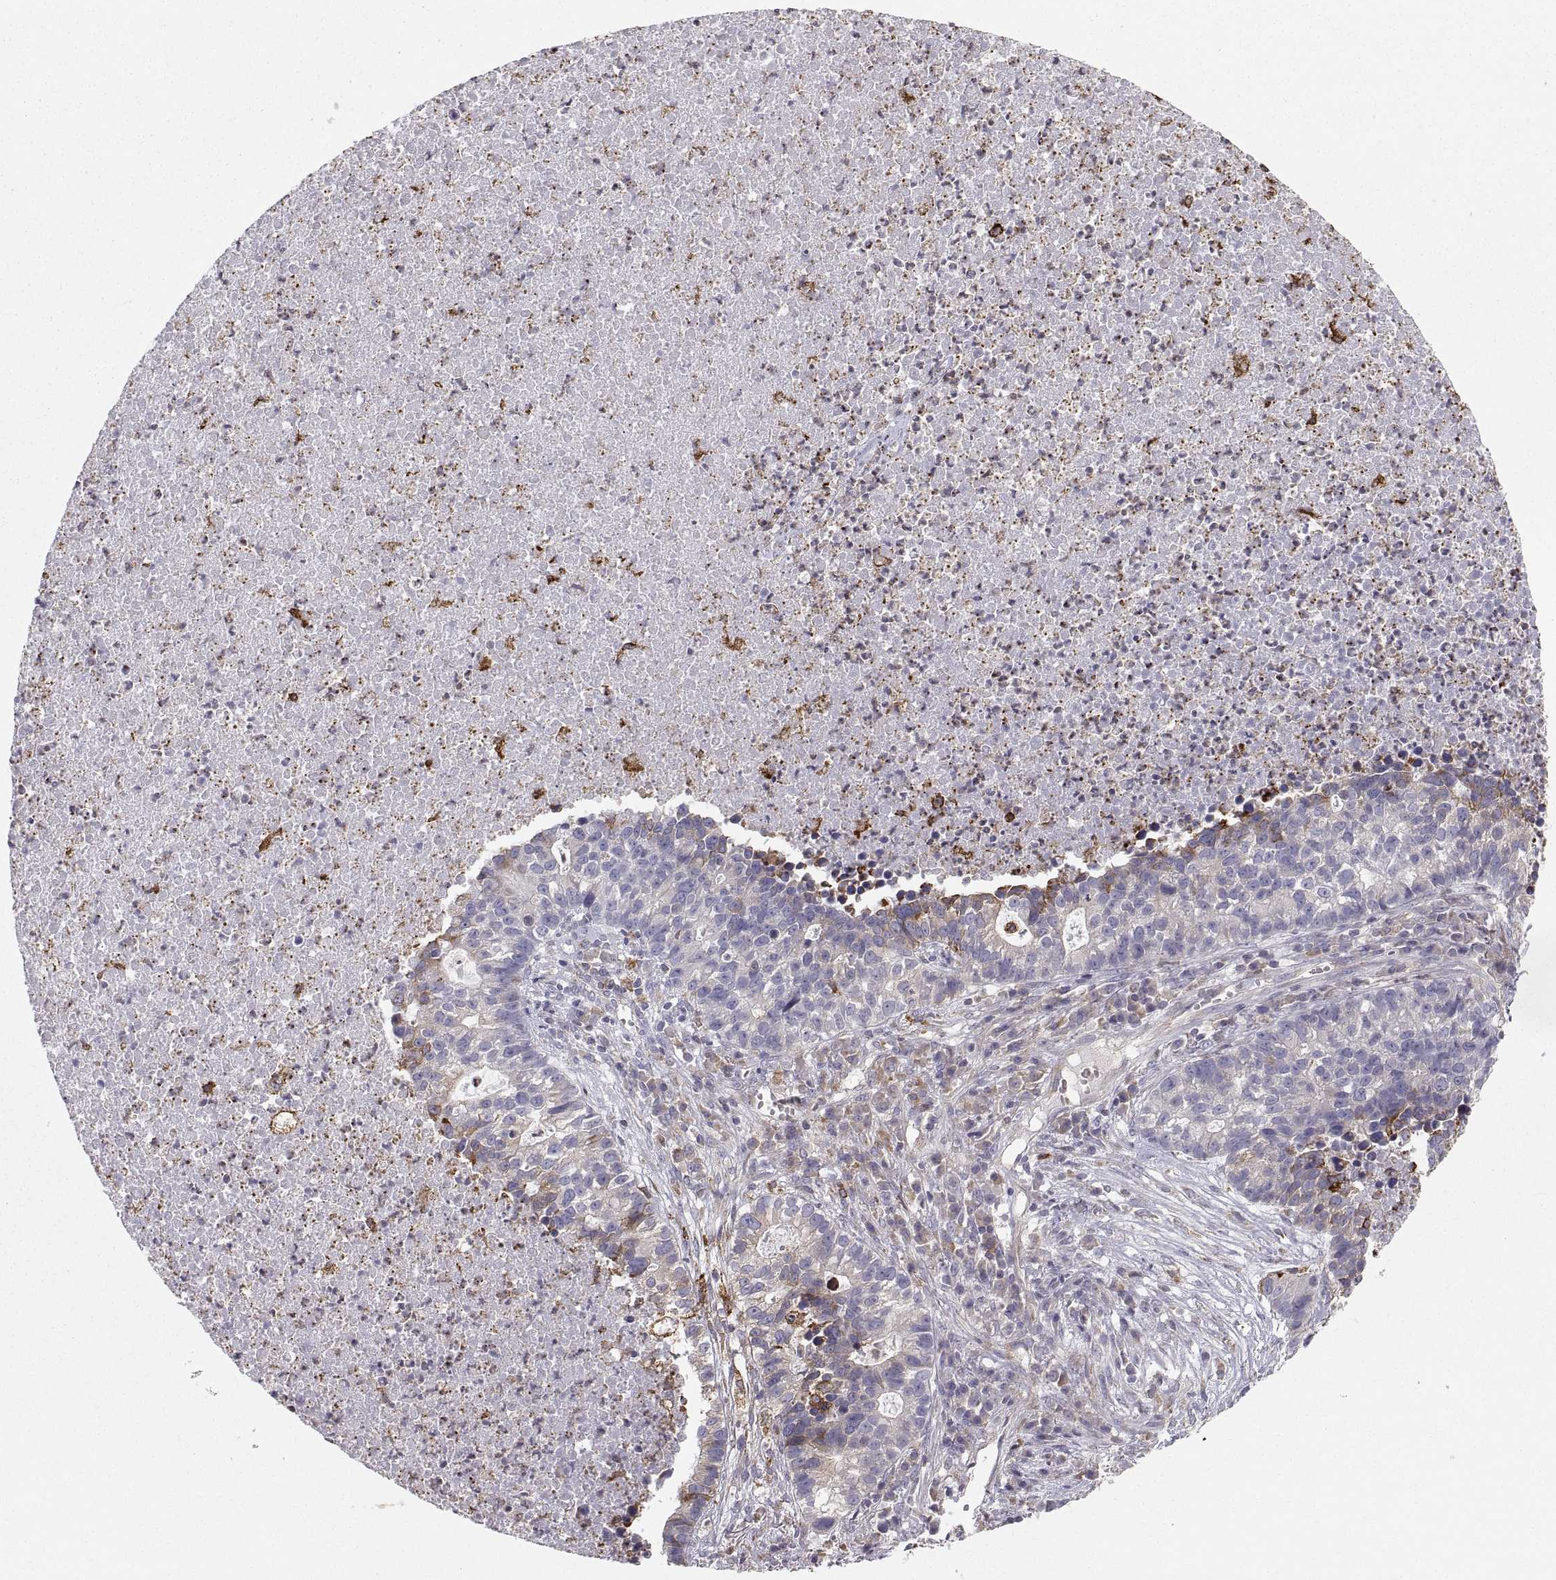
{"staining": {"intensity": "weak", "quantity": "<25%", "location": "cytoplasmic/membranous"}, "tissue": "lung cancer", "cell_type": "Tumor cells", "image_type": "cancer", "snomed": [{"axis": "morphology", "description": "Adenocarcinoma, NOS"}, {"axis": "topography", "description": "Lung"}], "caption": "Tumor cells show no significant protein staining in lung cancer. (DAB IHC with hematoxylin counter stain).", "gene": "ERO1A", "patient": {"sex": "male", "age": 57}}